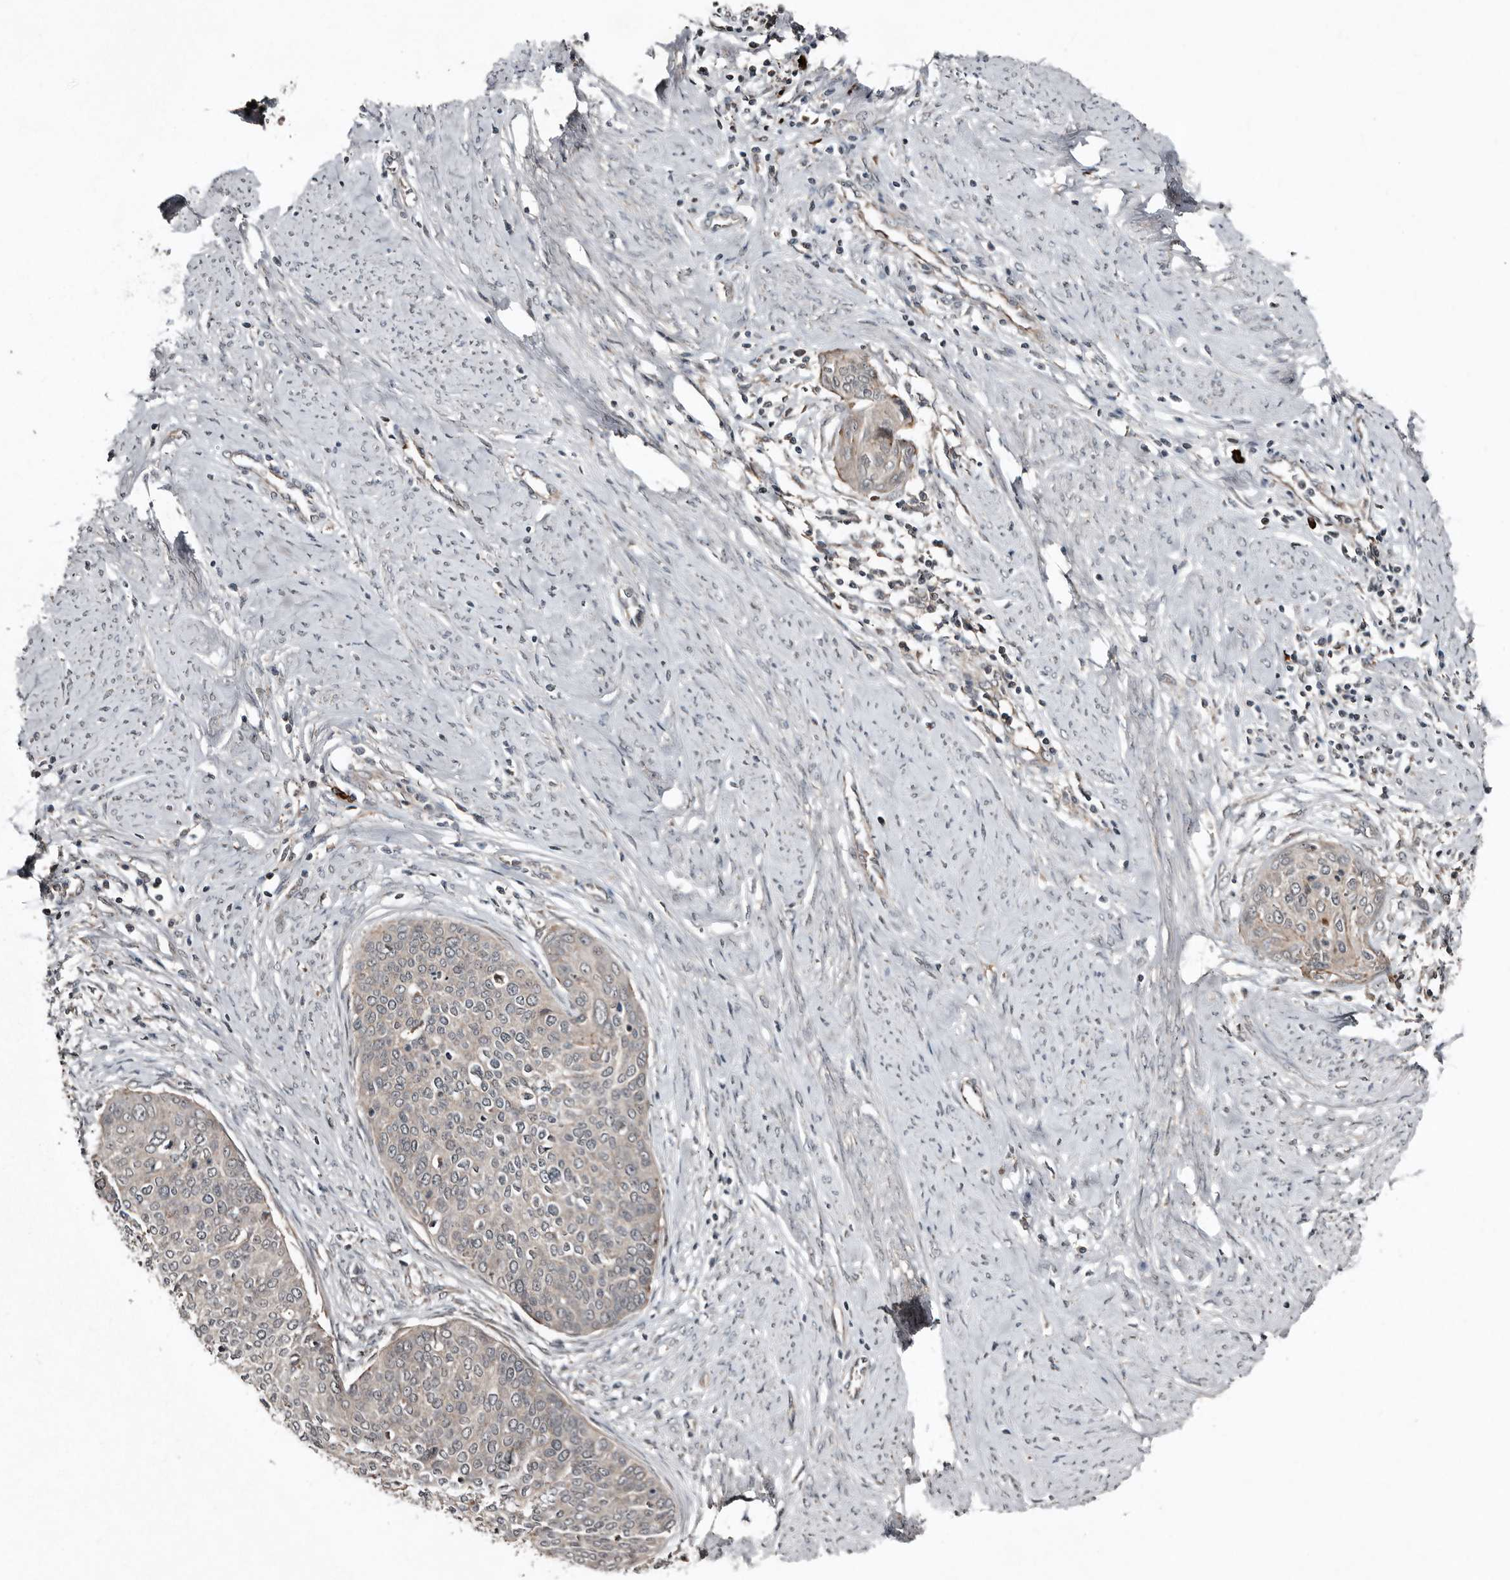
{"staining": {"intensity": "negative", "quantity": "none", "location": "none"}, "tissue": "cervical cancer", "cell_type": "Tumor cells", "image_type": "cancer", "snomed": [{"axis": "morphology", "description": "Squamous cell carcinoma, NOS"}, {"axis": "topography", "description": "Cervix"}], "caption": "An immunohistochemistry histopathology image of cervical cancer is shown. There is no staining in tumor cells of cervical cancer.", "gene": "TEAD3", "patient": {"sex": "female", "age": 37}}